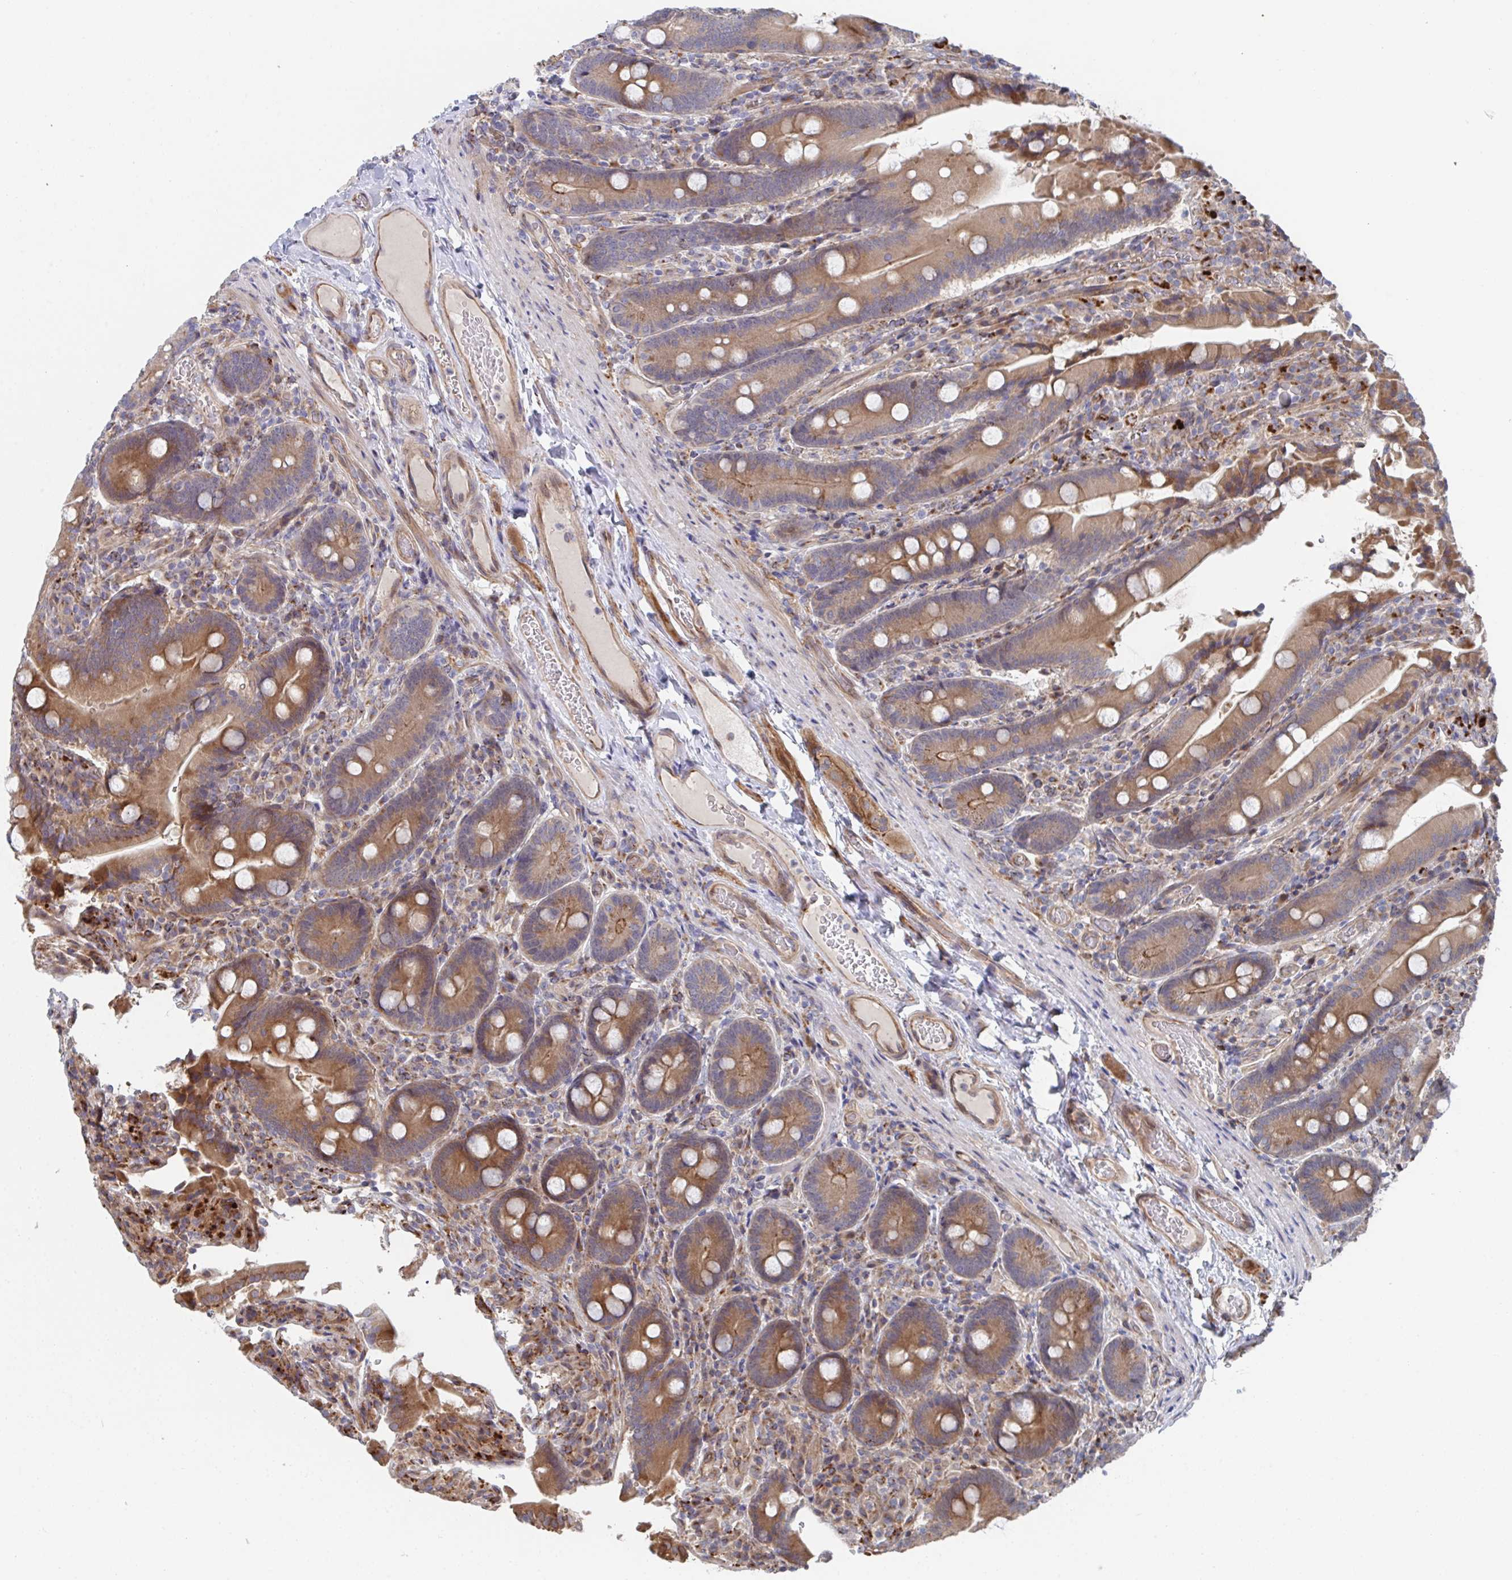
{"staining": {"intensity": "strong", "quantity": ">75%", "location": "cytoplasmic/membranous"}, "tissue": "duodenum", "cell_type": "Glandular cells", "image_type": "normal", "snomed": [{"axis": "morphology", "description": "Normal tissue, NOS"}, {"axis": "topography", "description": "Duodenum"}], "caption": "The photomicrograph exhibits staining of normal duodenum, revealing strong cytoplasmic/membranous protein positivity (brown color) within glandular cells. Using DAB (brown) and hematoxylin (blue) stains, captured at high magnification using brightfield microscopy.", "gene": "FJX1", "patient": {"sex": "female", "age": 62}}